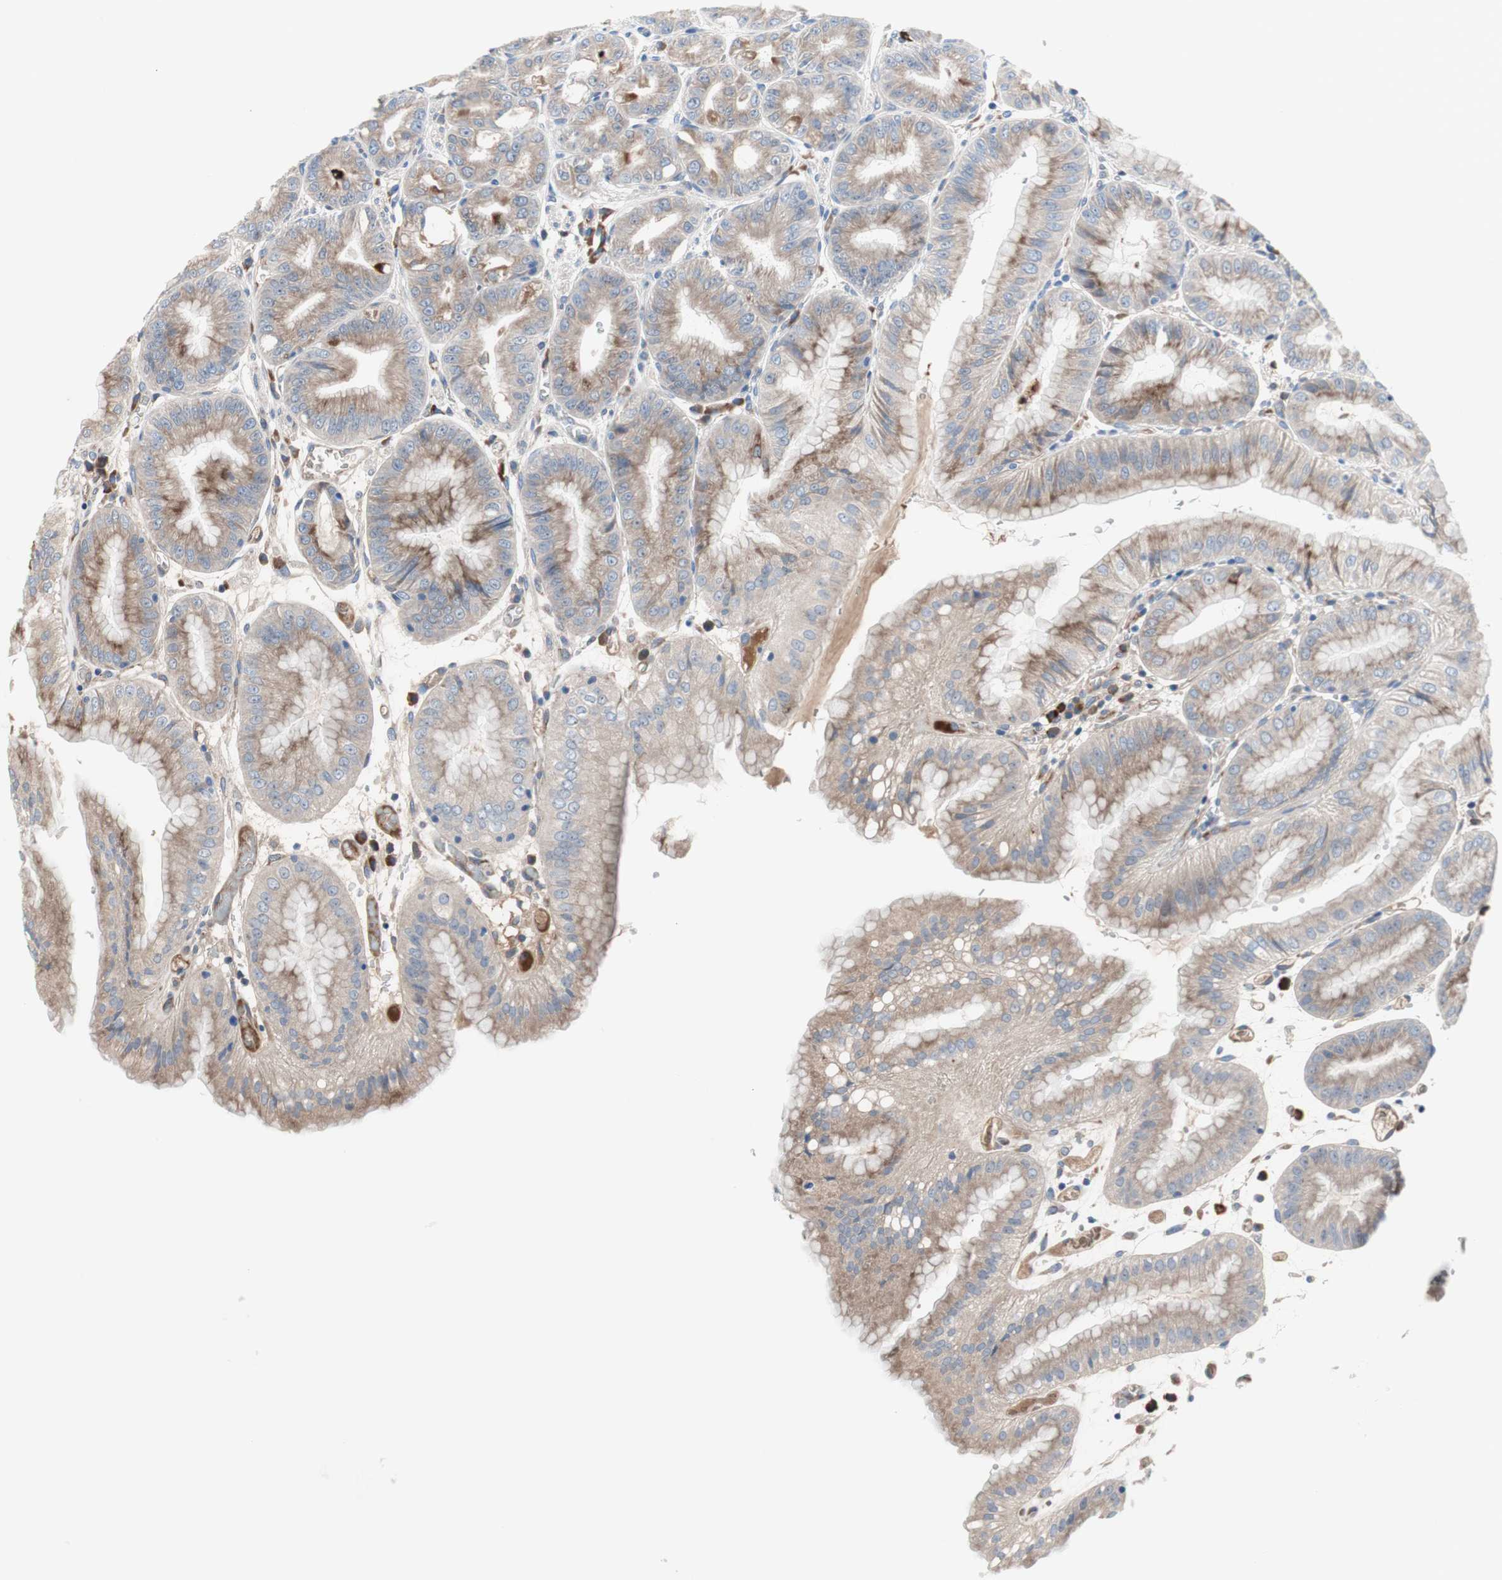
{"staining": {"intensity": "weak", "quantity": ">75%", "location": "cytoplasmic/membranous"}, "tissue": "stomach", "cell_type": "Glandular cells", "image_type": "normal", "snomed": [{"axis": "morphology", "description": "Normal tissue, NOS"}, {"axis": "topography", "description": "Stomach, lower"}], "caption": "Normal stomach exhibits weak cytoplasmic/membranous positivity in approximately >75% of glandular cells, visualized by immunohistochemistry.", "gene": "KANSL1", "patient": {"sex": "male", "age": 71}}